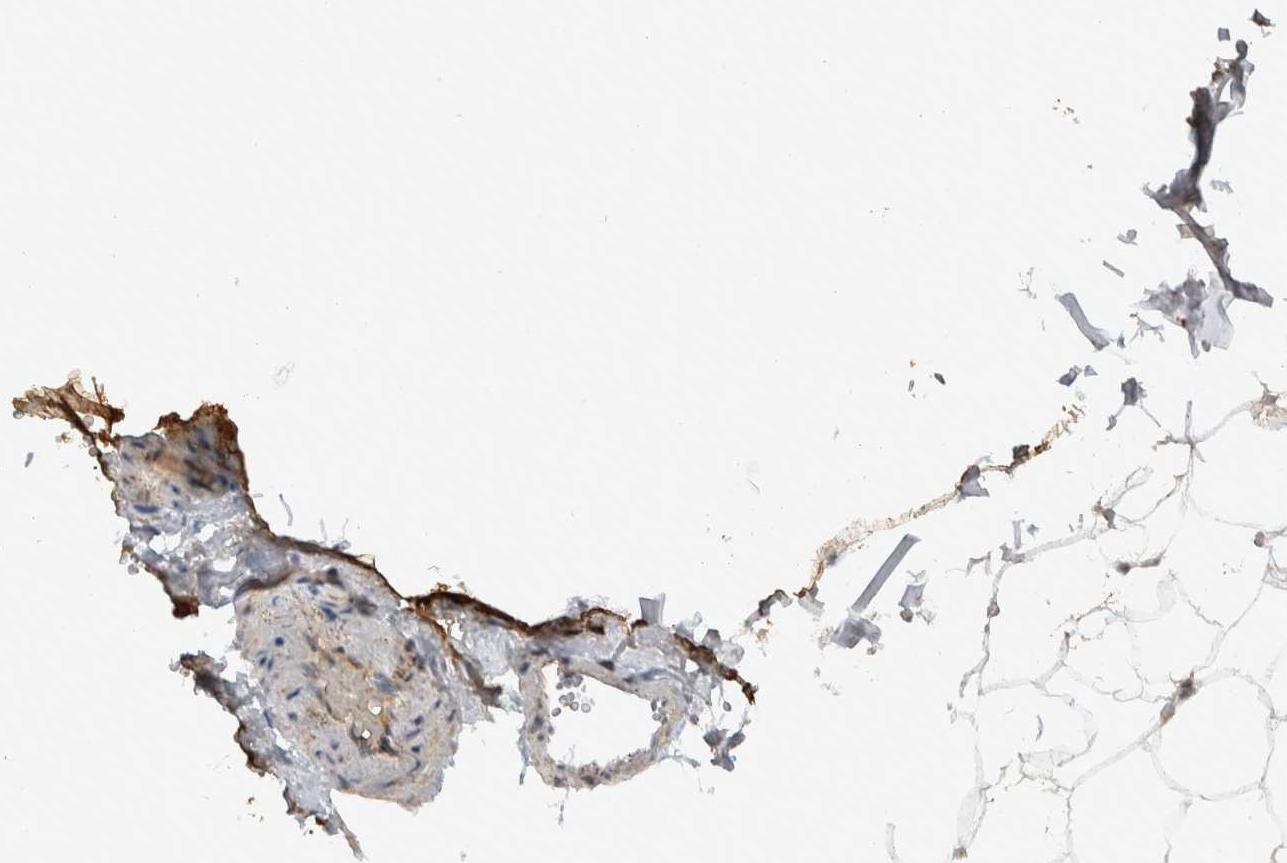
{"staining": {"intensity": "weak", "quantity": "25%-75%", "location": "cytoplasmic/membranous,nuclear"}, "tissue": "adipose tissue", "cell_type": "Adipocytes", "image_type": "normal", "snomed": [{"axis": "morphology", "description": "Normal tissue, NOS"}, {"axis": "topography", "description": "Breast"}, {"axis": "topography", "description": "Adipose tissue"}], "caption": "Immunohistochemistry (IHC) of benign adipose tissue exhibits low levels of weak cytoplasmic/membranous,nuclear positivity in approximately 25%-75% of adipocytes. Nuclei are stained in blue.", "gene": "ZFP91", "patient": {"sex": "female", "age": 25}}